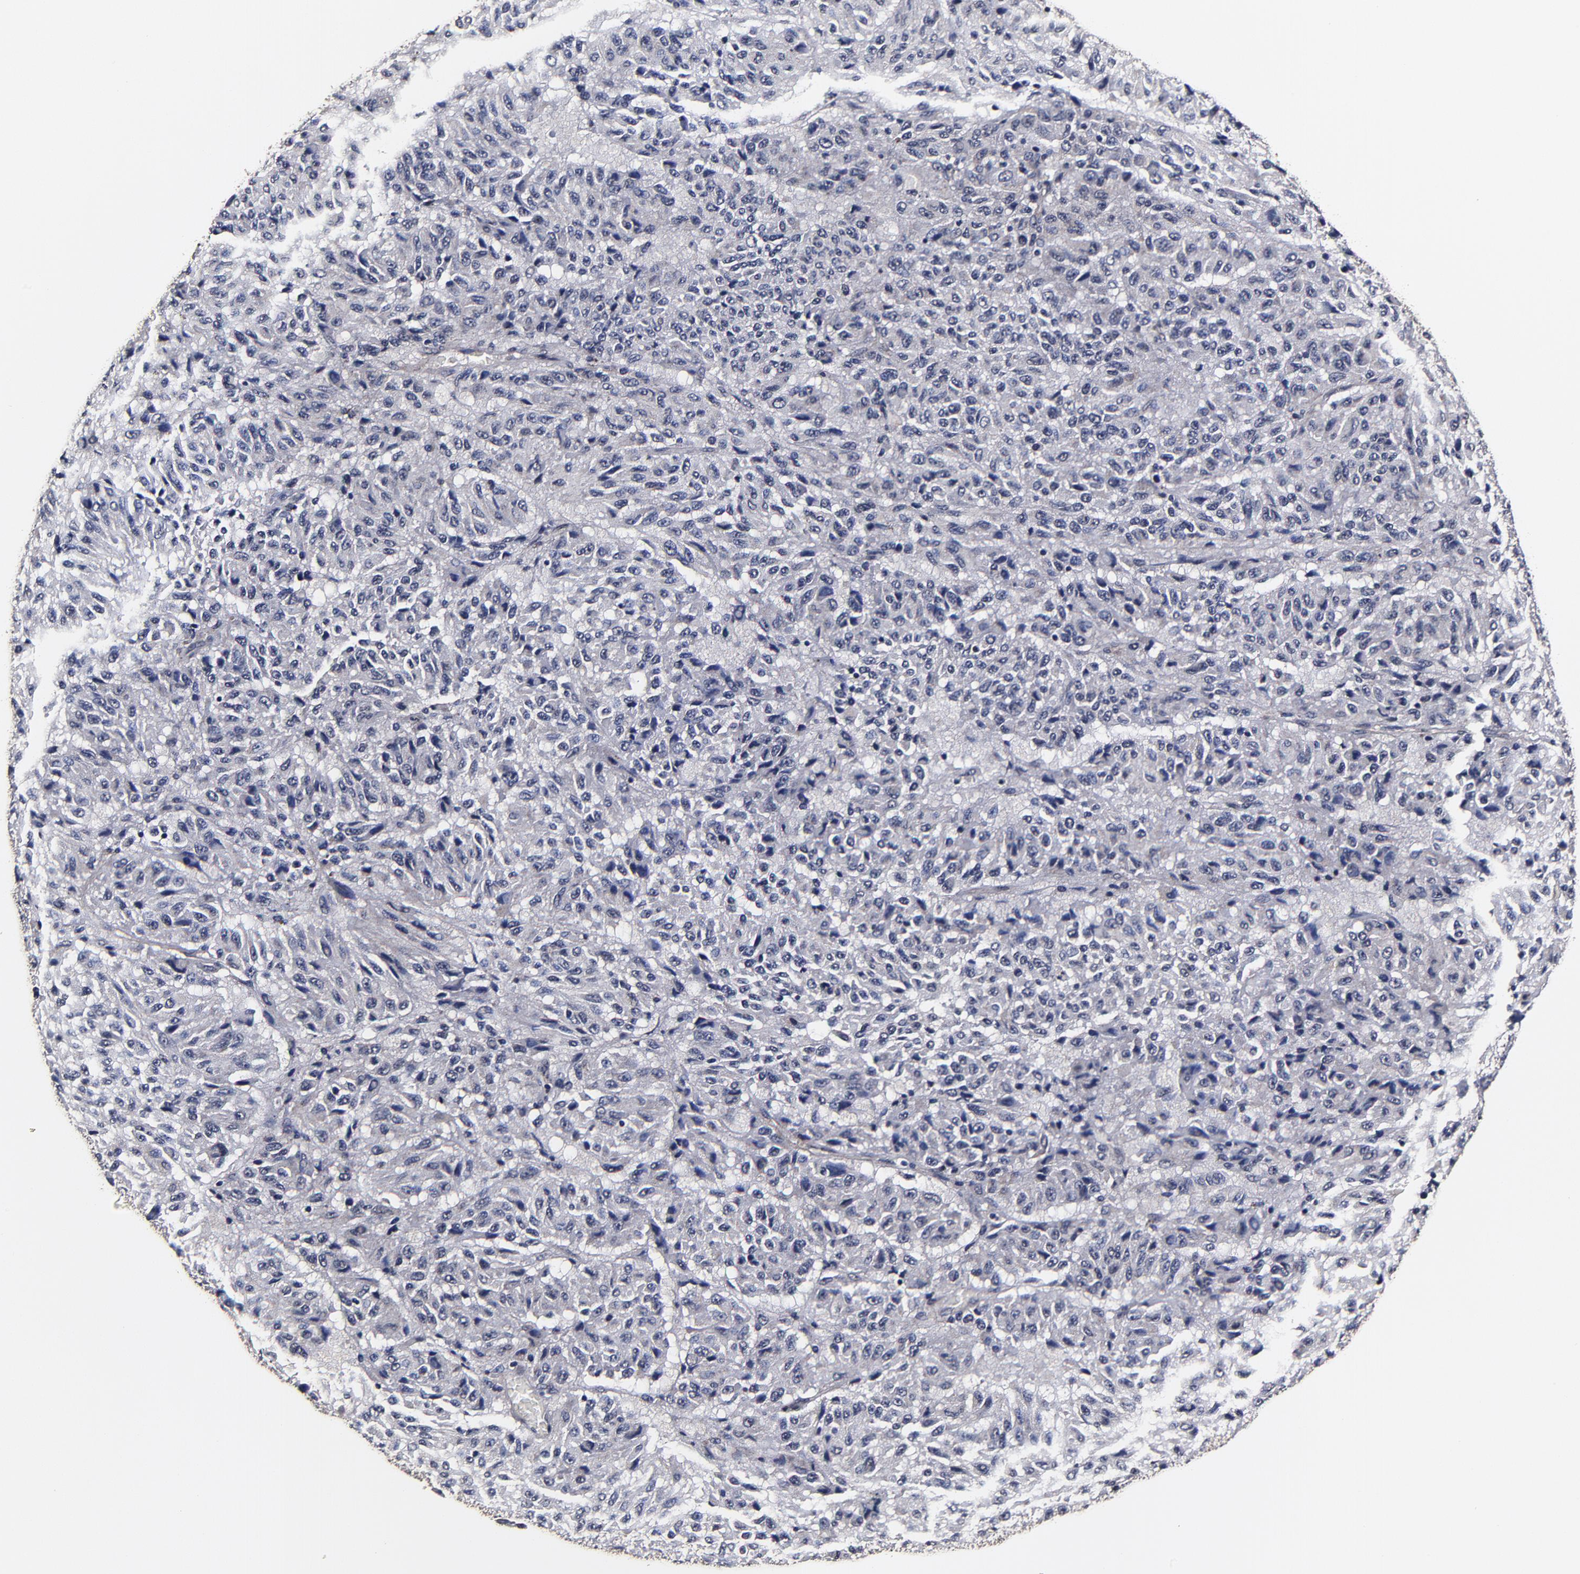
{"staining": {"intensity": "negative", "quantity": "none", "location": "none"}, "tissue": "melanoma", "cell_type": "Tumor cells", "image_type": "cancer", "snomed": [{"axis": "morphology", "description": "Malignant melanoma, Metastatic site"}, {"axis": "topography", "description": "Lung"}], "caption": "Tumor cells show no significant expression in melanoma.", "gene": "MMP15", "patient": {"sex": "male", "age": 64}}